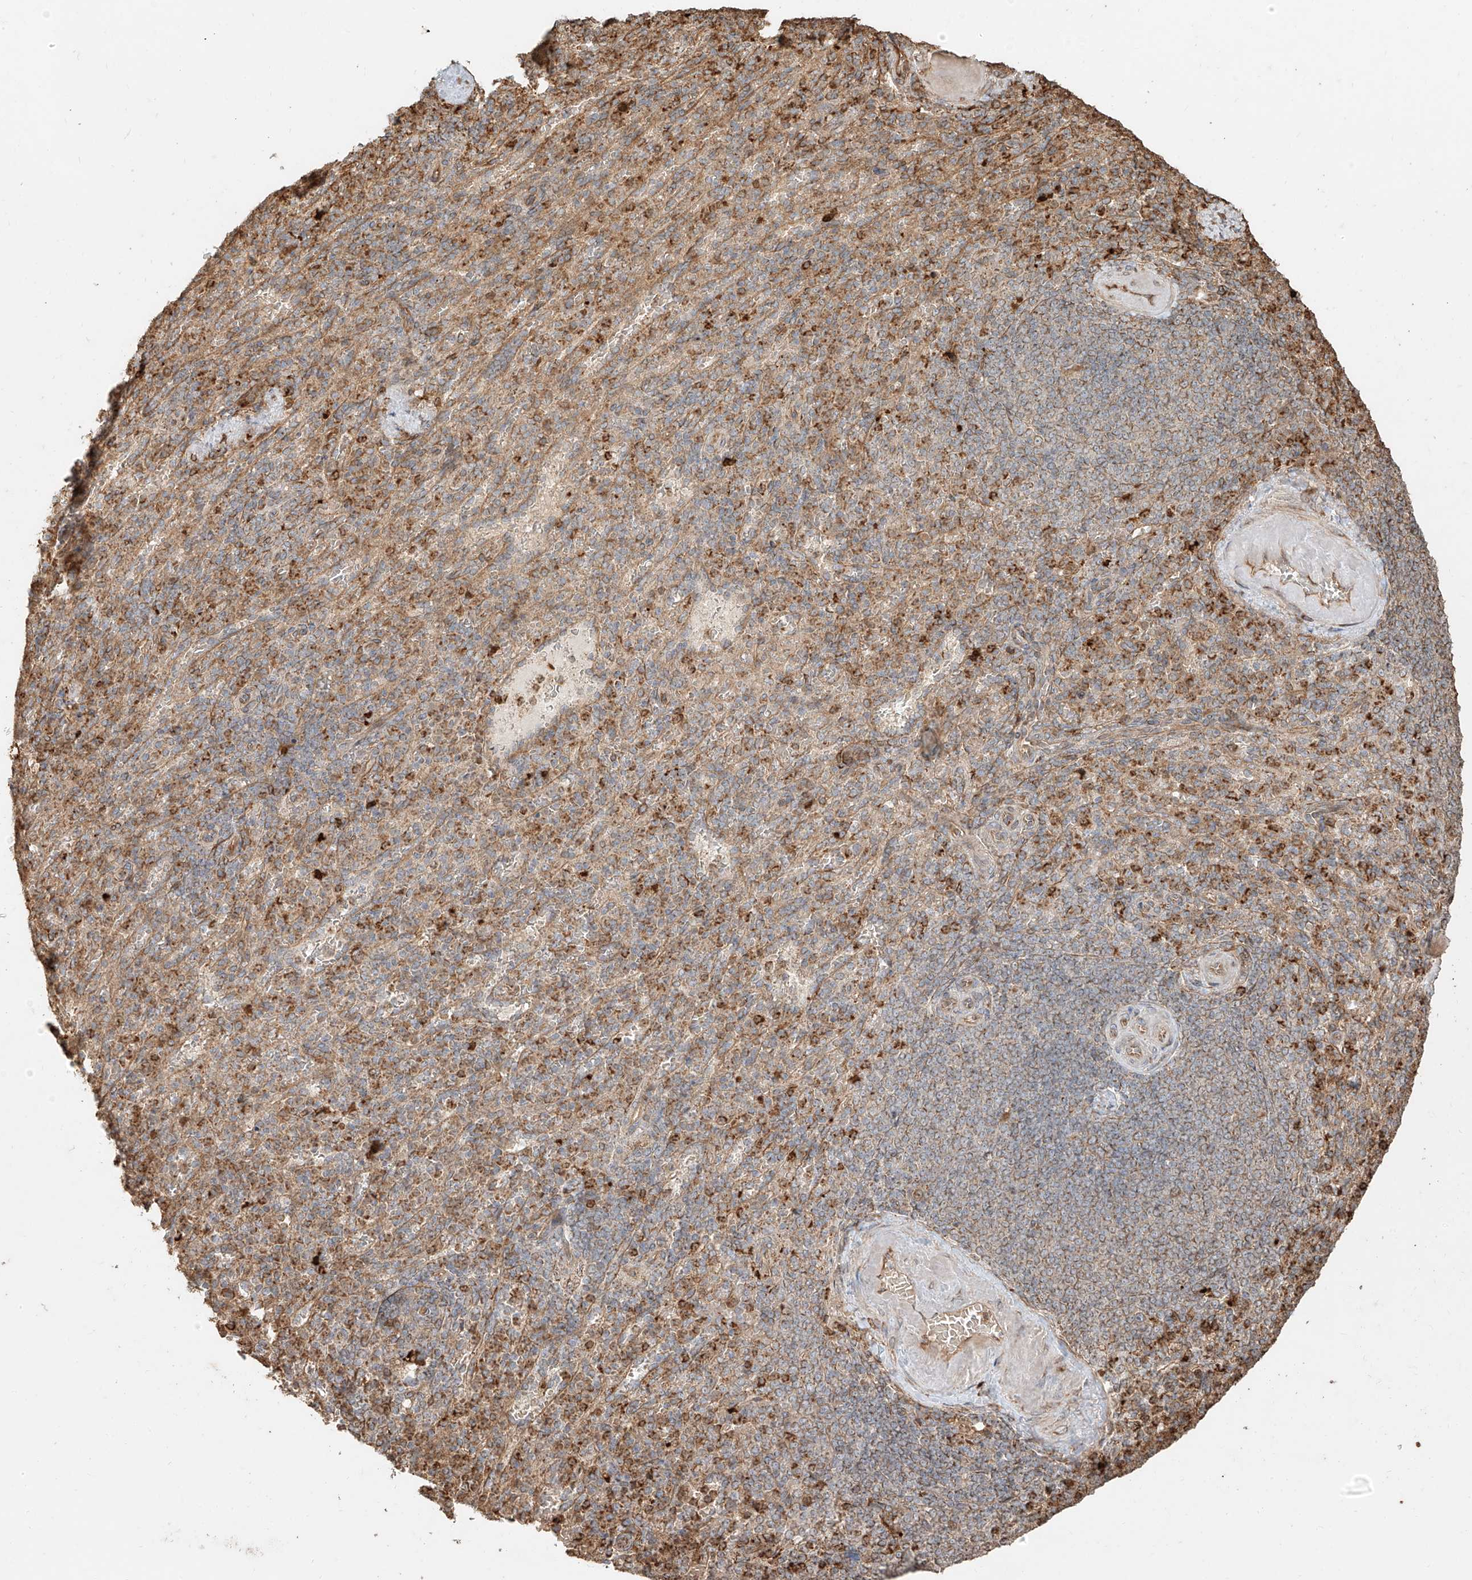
{"staining": {"intensity": "moderate", "quantity": "<25%", "location": "cytoplasmic/membranous"}, "tissue": "spleen", "cell_type": "Cells in red pulp", "image_type": "normal", "snomed": [{"axis": "morphology", "description": "Normal tissue, NOS"}, {"axis": "topography", "description": "Spleen"}], "caption": "Moderate cytoplasmic/membranous positivity for a protein is present in approximately <25% of cells in red pulp of normal spleen using immunohistochemistry.", "gene": "EFNB1", "patient": {"sex": "female", "age": 74}}